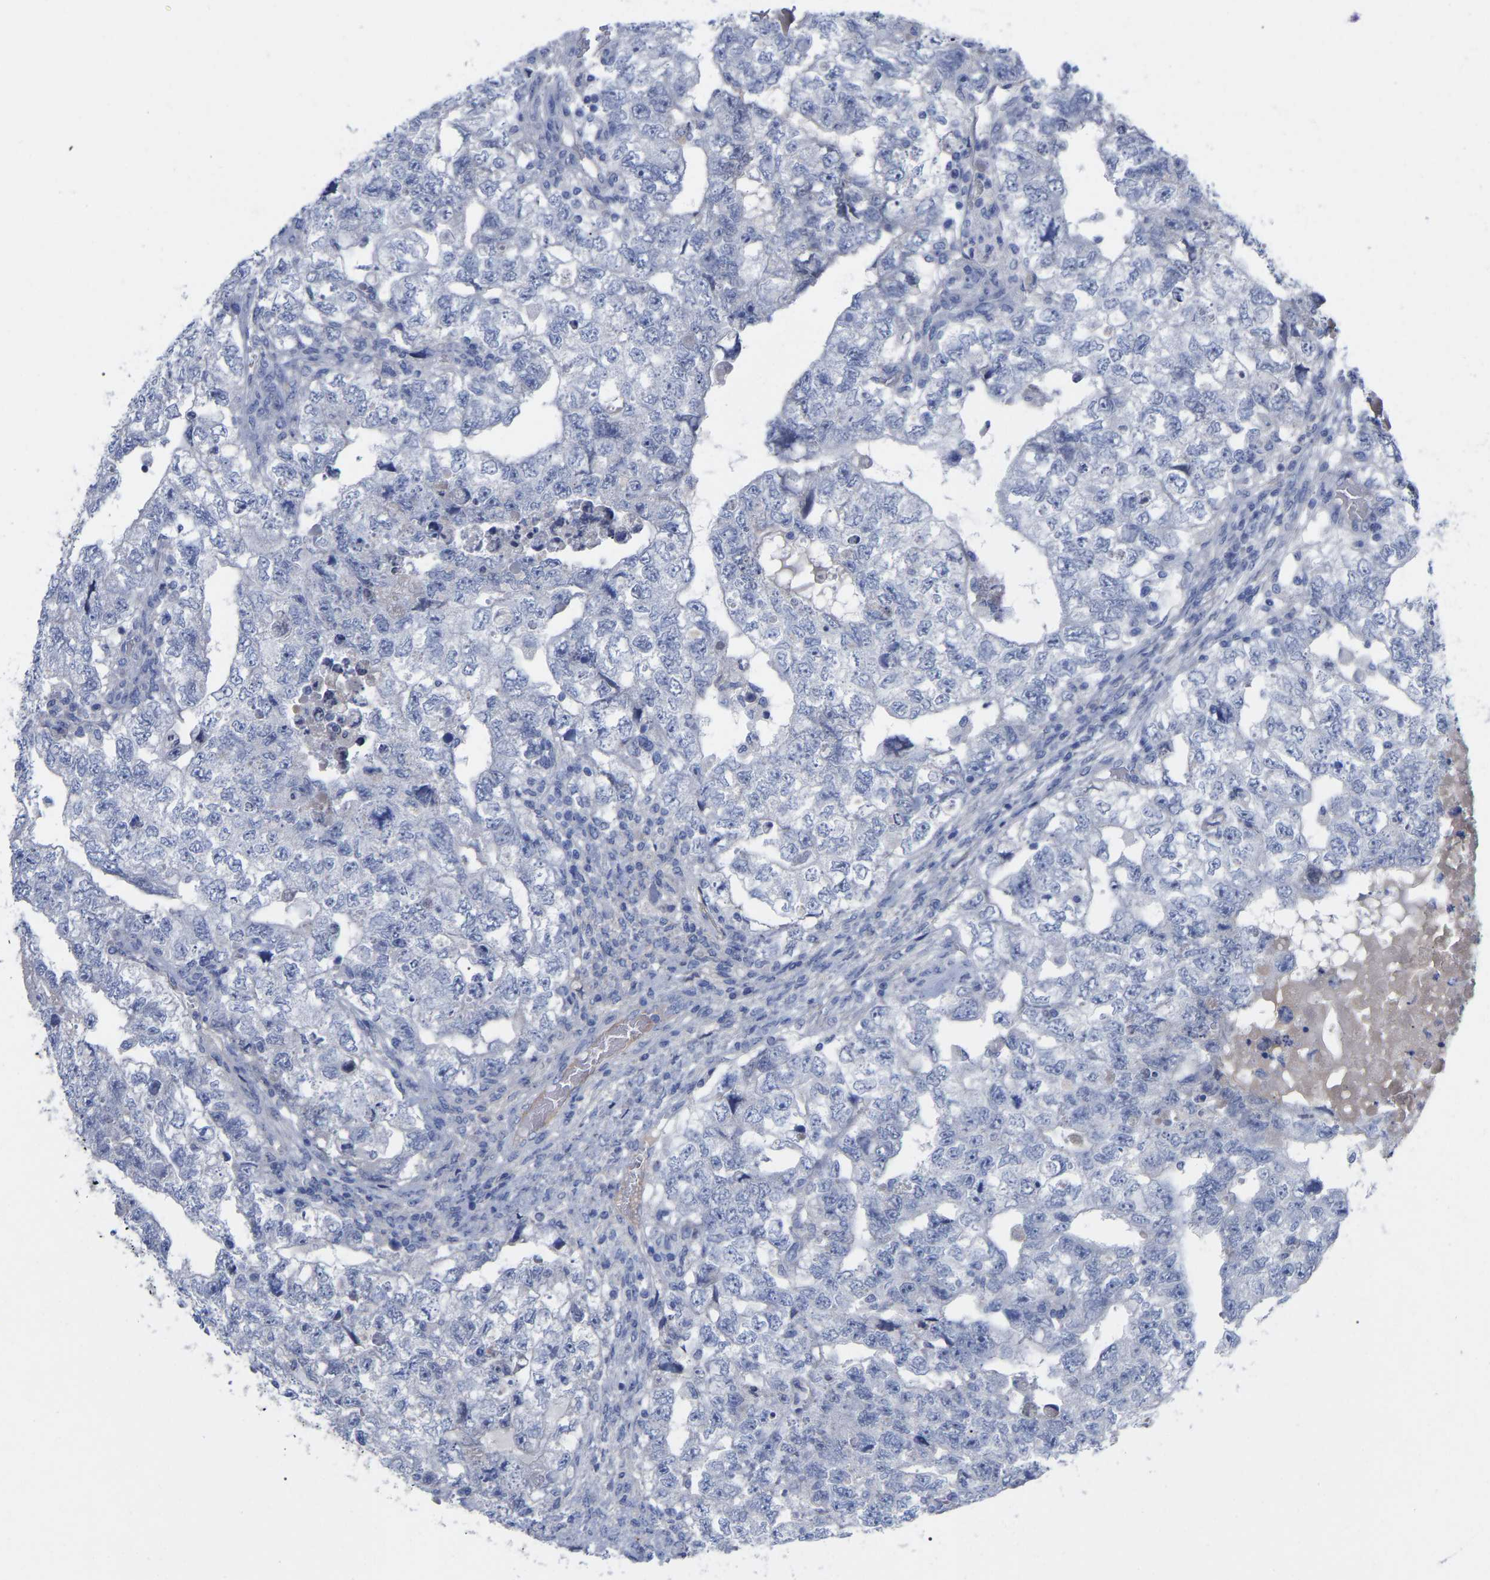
{"staining": {"intensity": "negative", "quantity": "none", "location": "none"}, "tissue": "testis cancer", "cell_type": "Tumor cells", "image_type": "cancer", "snomed": [{"axis": "morphology", "description": "Carcinoma, Embryonal, NOS"}, {"axis": "topography", "description": "Testis"}], "caption": "Immunohistochemical staining of human testis embryonal carcinoma exhibits no significant expression in tumor cells.", "gene": "HAPLN1", "patient": {"sex": "male", "age": 36}}